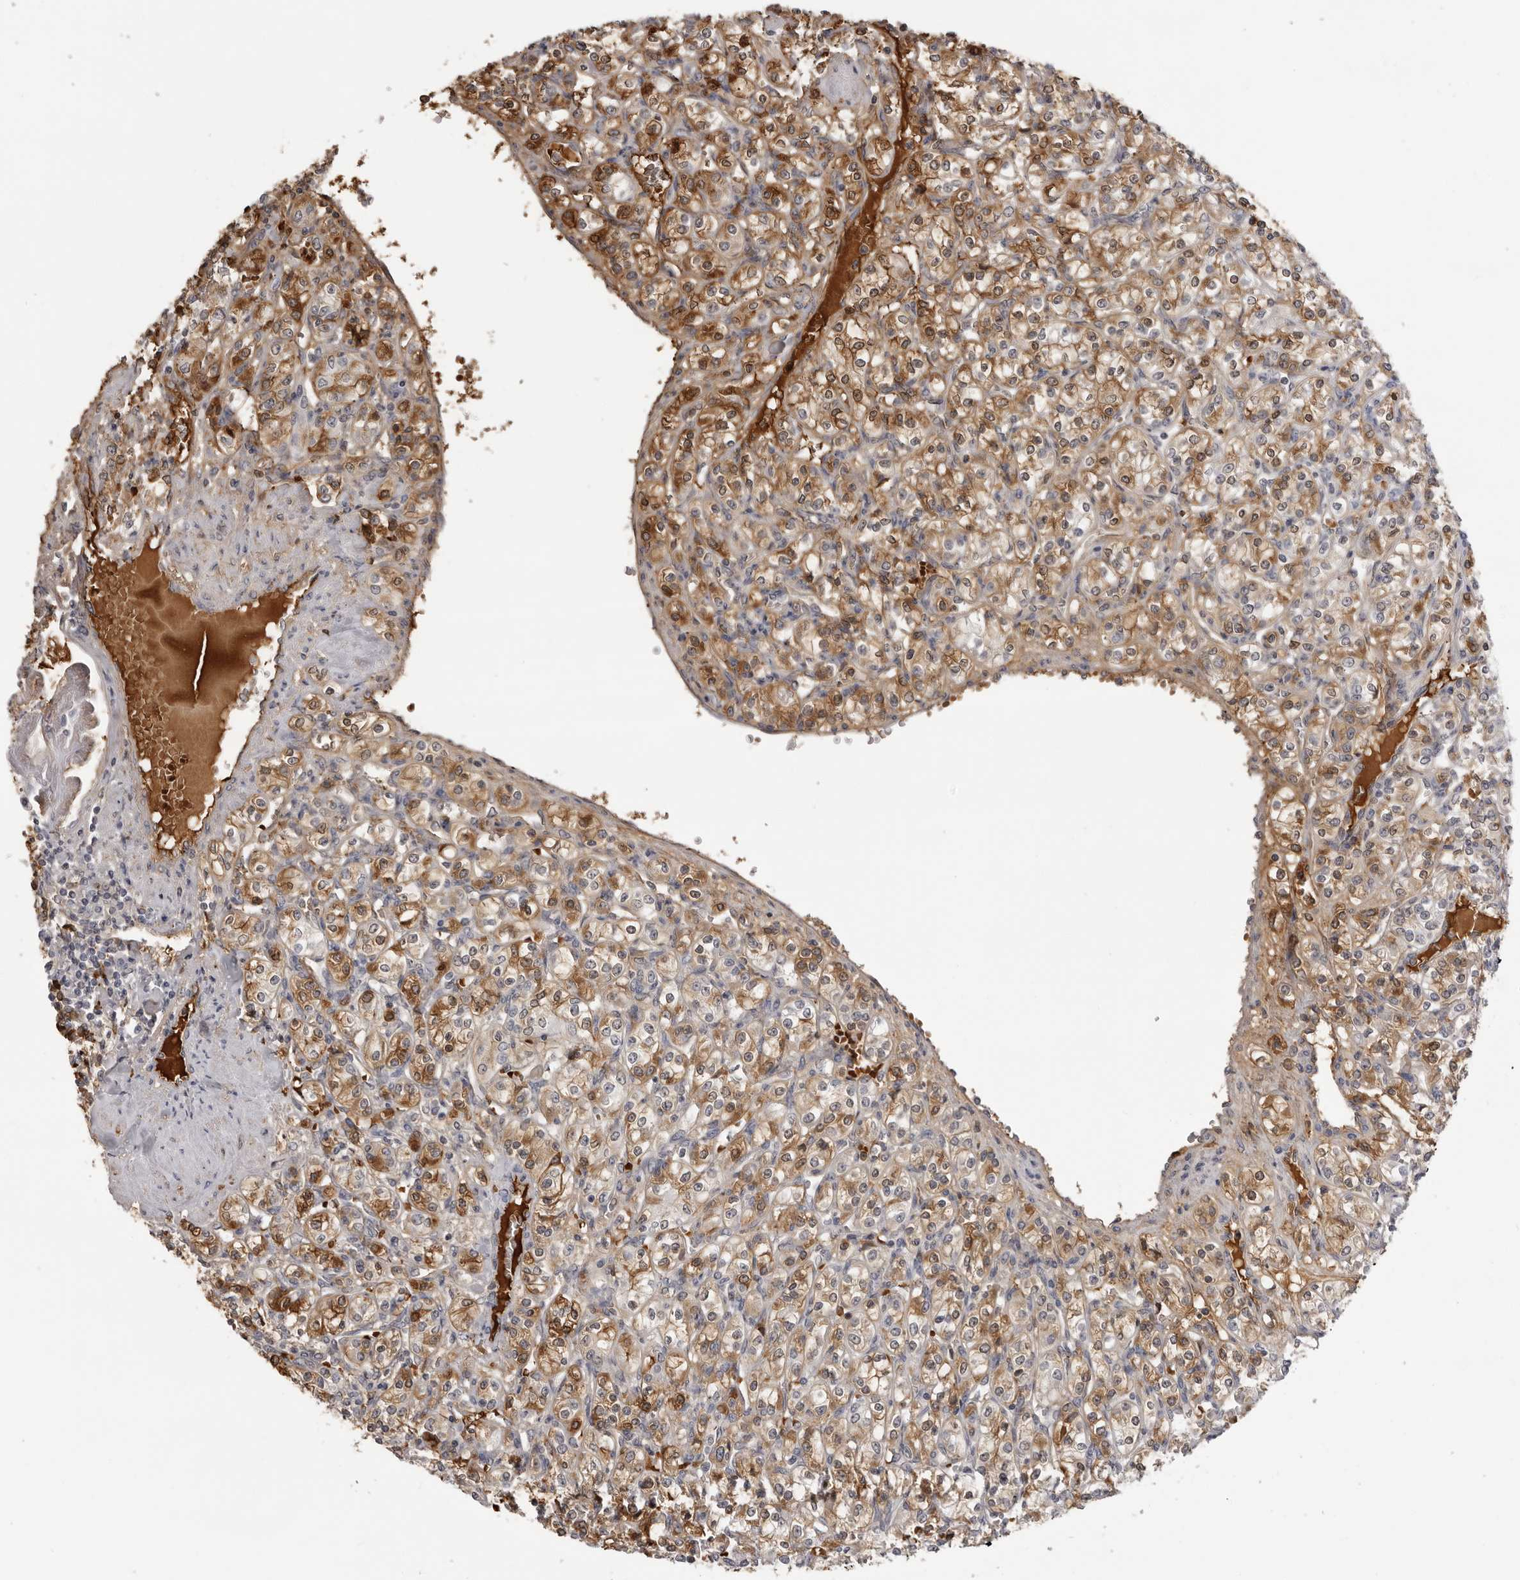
{"staining": {"intensity": "moderate", "quantity": ">75%", "location": "cytoplasmic/membranous"}, "tissue": "renal cancer", "cell_type": "Tumor cells", "image_type": "cancer", "snomed": [{"axis": "morphology", "description": "Adenocarcinoma, NOS"}, {"axis": "topography", "description": "Kidney"}], "caption": "Immunohistochemical staining of adenocarcinoma (renal) demonstrates moderate cytoplasmic/membranous protein expression in about >75% of tumor cells.", "gene": "PLEKHF2", "patient": {"sex": "male", "age": 77}}